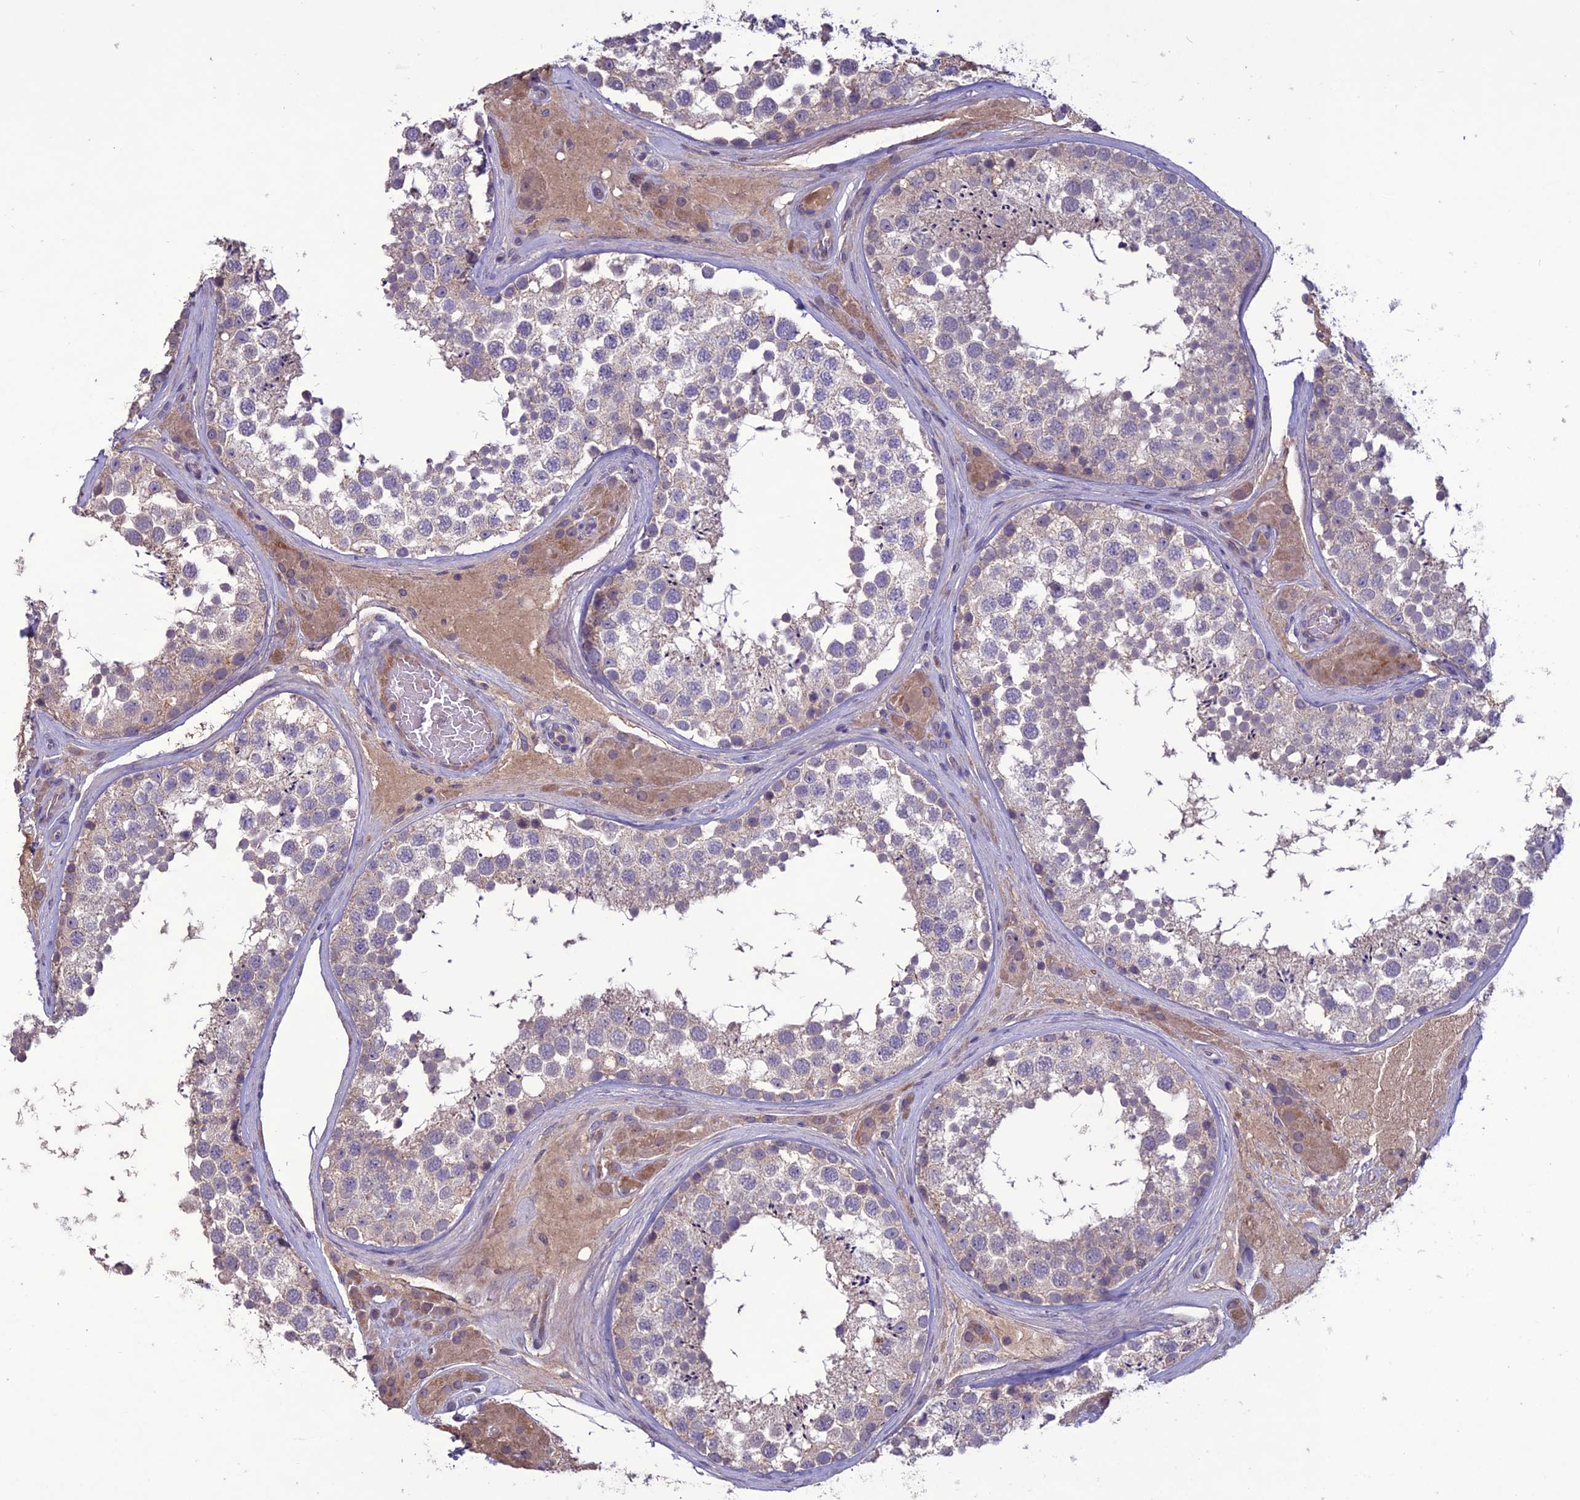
{"staining": {"intensity": "weak", "quantity": "<25%", "location": "cytoplasmic/membranous"}, "tissue": "testis", "cell_type": "Cells in seminiferous ducts", "image_type": "normal", "snomed": [{"axis": "morphology", "description": "Normal tissue, NOS"}, {"axis": "topography", "description": "Testis"}], "caption": "IHC micrograph of normal testis: human testis stained with DAB shows no significant protein positivity in cells in seminiferous ducts.", "gene": "C2orf76", "patient": {"sex": "male", "age": 46}}